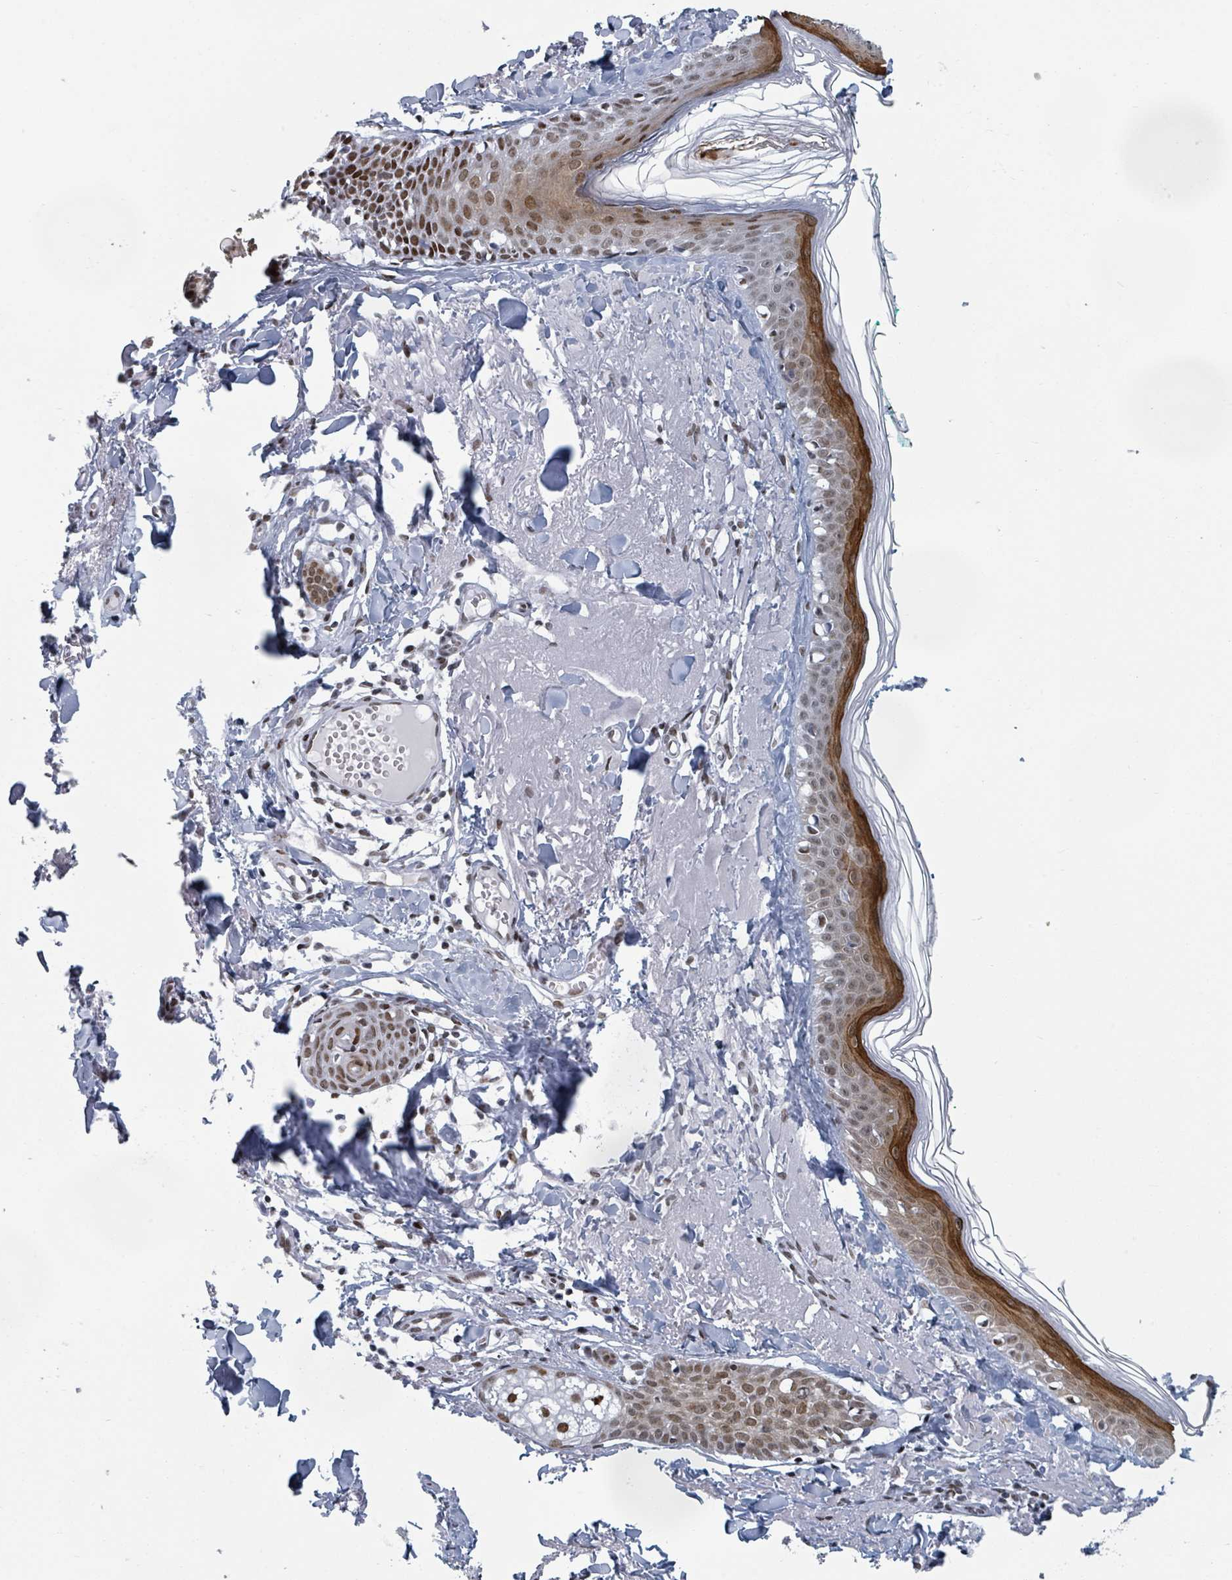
{"staining": {"intensity": "moderate", "quantity": ">75%", "location": "nuclear"}, "tissue": "skin", "cell_type": "Fibroblasts", "image_type": "normal", "snomed": [{"axis": "morphology", "description": "Normal tissue, NOS"}, {"axis": "morphology", "description": "Malignant melanoma, NOS"}, {"axis": "topography", "description": "Skin"}], "caption": "Immunohistochemical staining of benign skin shows medium levels of moderate nuclear expression in about >75% of fibroblasts. The staining was performed using DAB (3,3'-diaminobenzidine), with brown indicating positive protein expression. Nuclei are stained blue with hematoxylin.", "gene": "DHX16", "patient": {"sex": "male", "age": 80}}